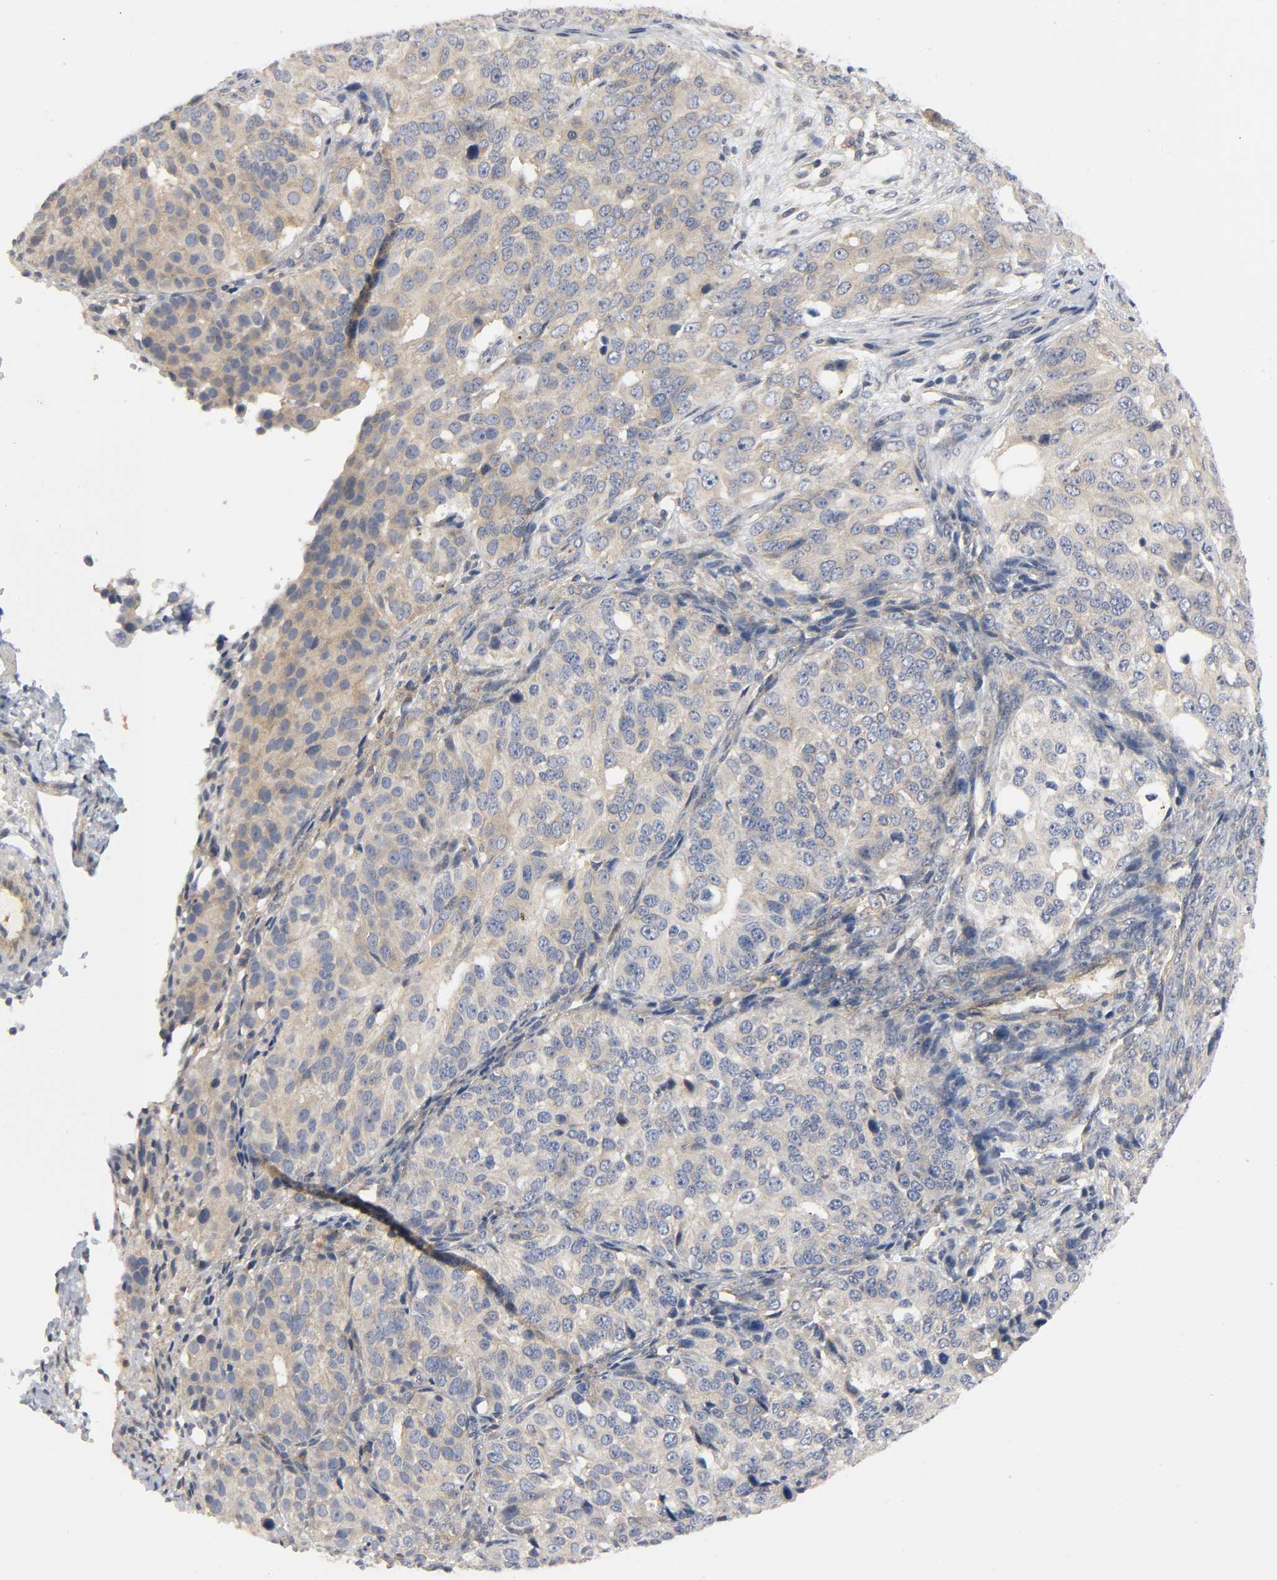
{"staining": {"intensity": "weak", "quantity": ">75%", "location": "cytoplasmic/membranous"}, "tissue": "ovarian cancer", "cell_type": "Tumor cells", "image_type": "cancer", "snomed": [{"axis": "morphology", "description": "Carcinoma, endometroid"}, {"axis": "topography", "description": "Ovary"}], "caption": "This micrograph displays immunohistochemistry (IHC) staining of ovarian endometroid carcinoma, with low weak cytoplasmic/membranous staining in approximately >75% of tumor cells.", "gene": "HDAC6", "patient": {"sex": "female", "age": 51}}